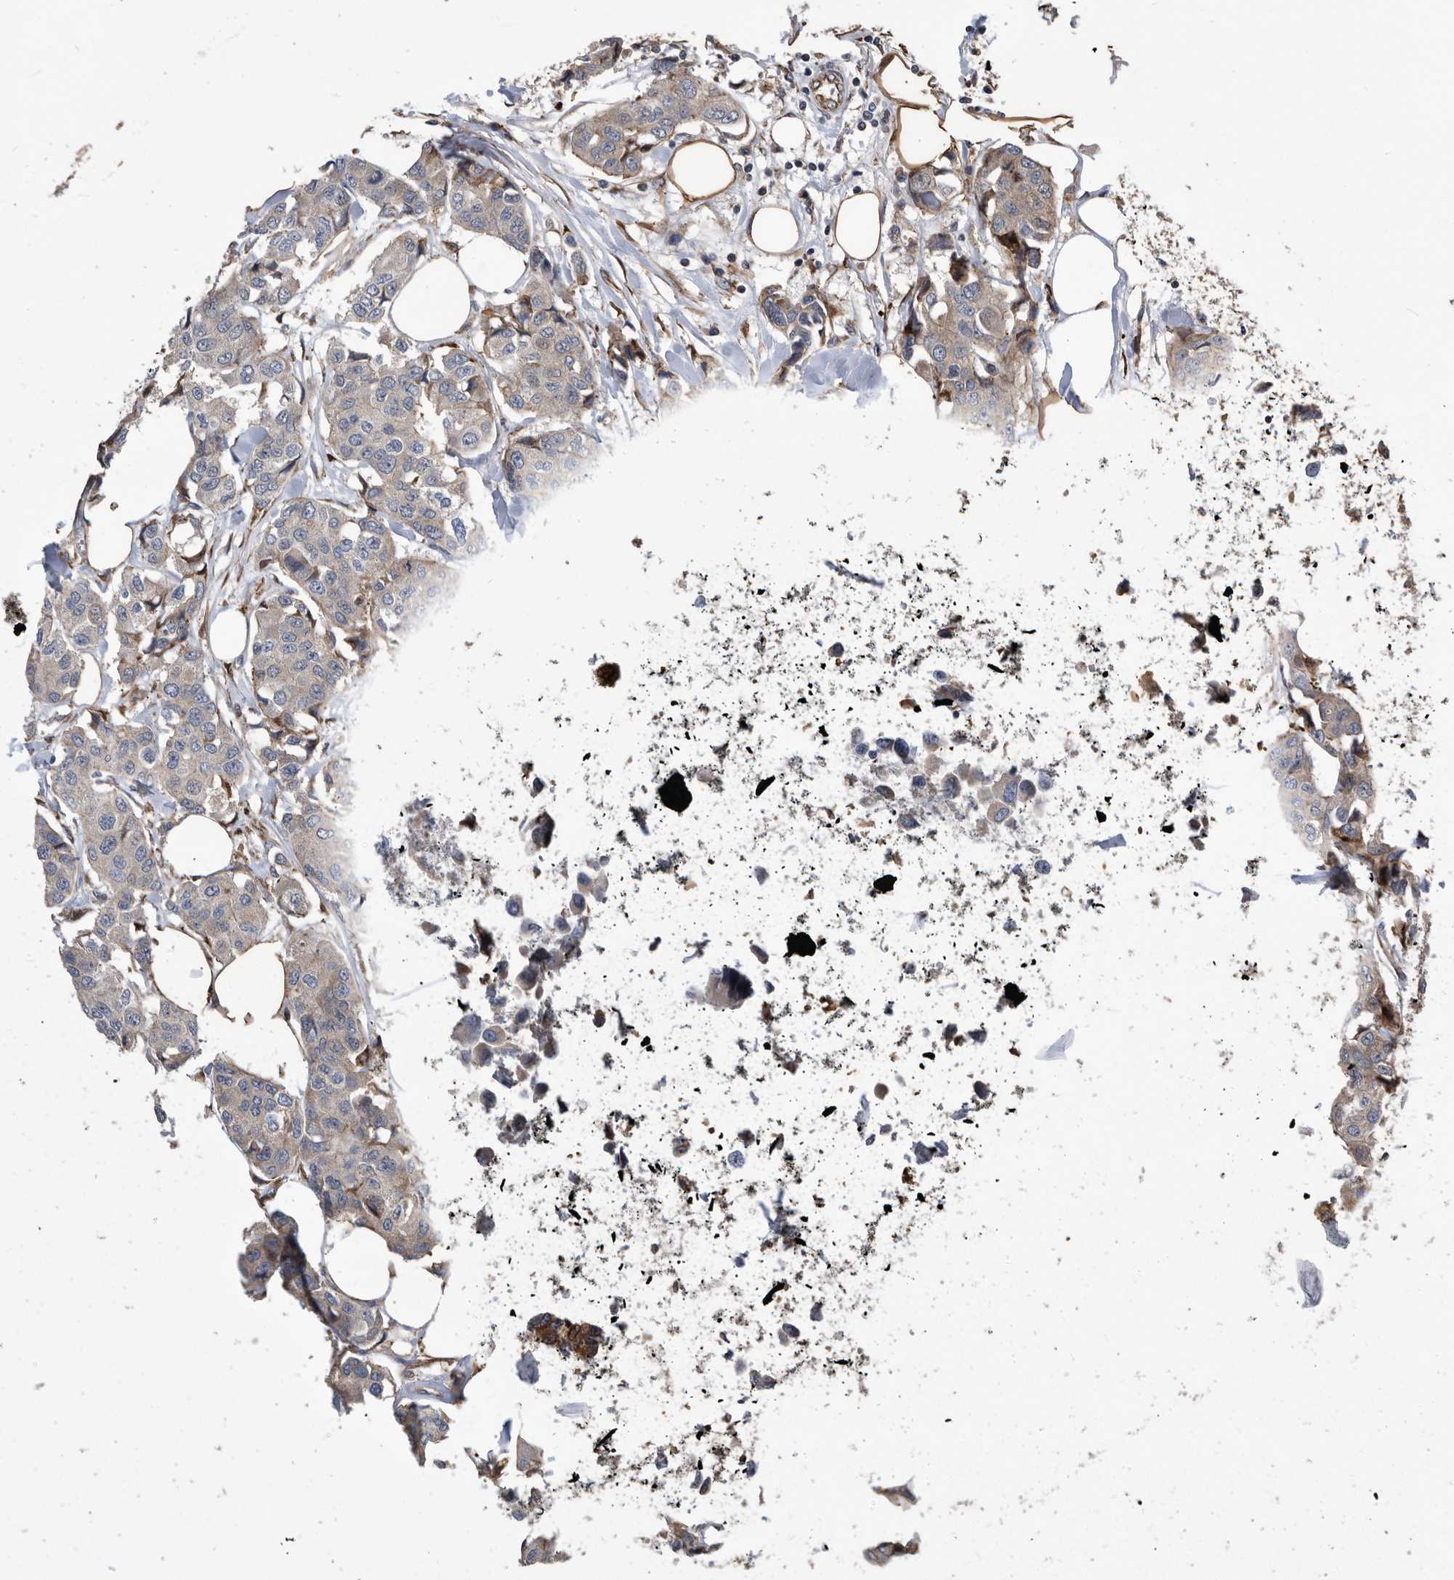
{"staining": {"intensity": "negative", "quantity": "none", "location": "none"}, "tissue": "breast cancer", "cell_type": "Tumor cells", "image_type": "cancer", "snomed": [{"axis": "morphology", "description": "Duct carcinoma"}, {"axis": "topography", "description": "Breast"}], "caption": "Immunohistochemical staining of human intraductal carcinoma (breast) displays no significant positivity in tumor cells.", "gene": "SERINC2", "patient": {"sex": "female", "age": 80}}